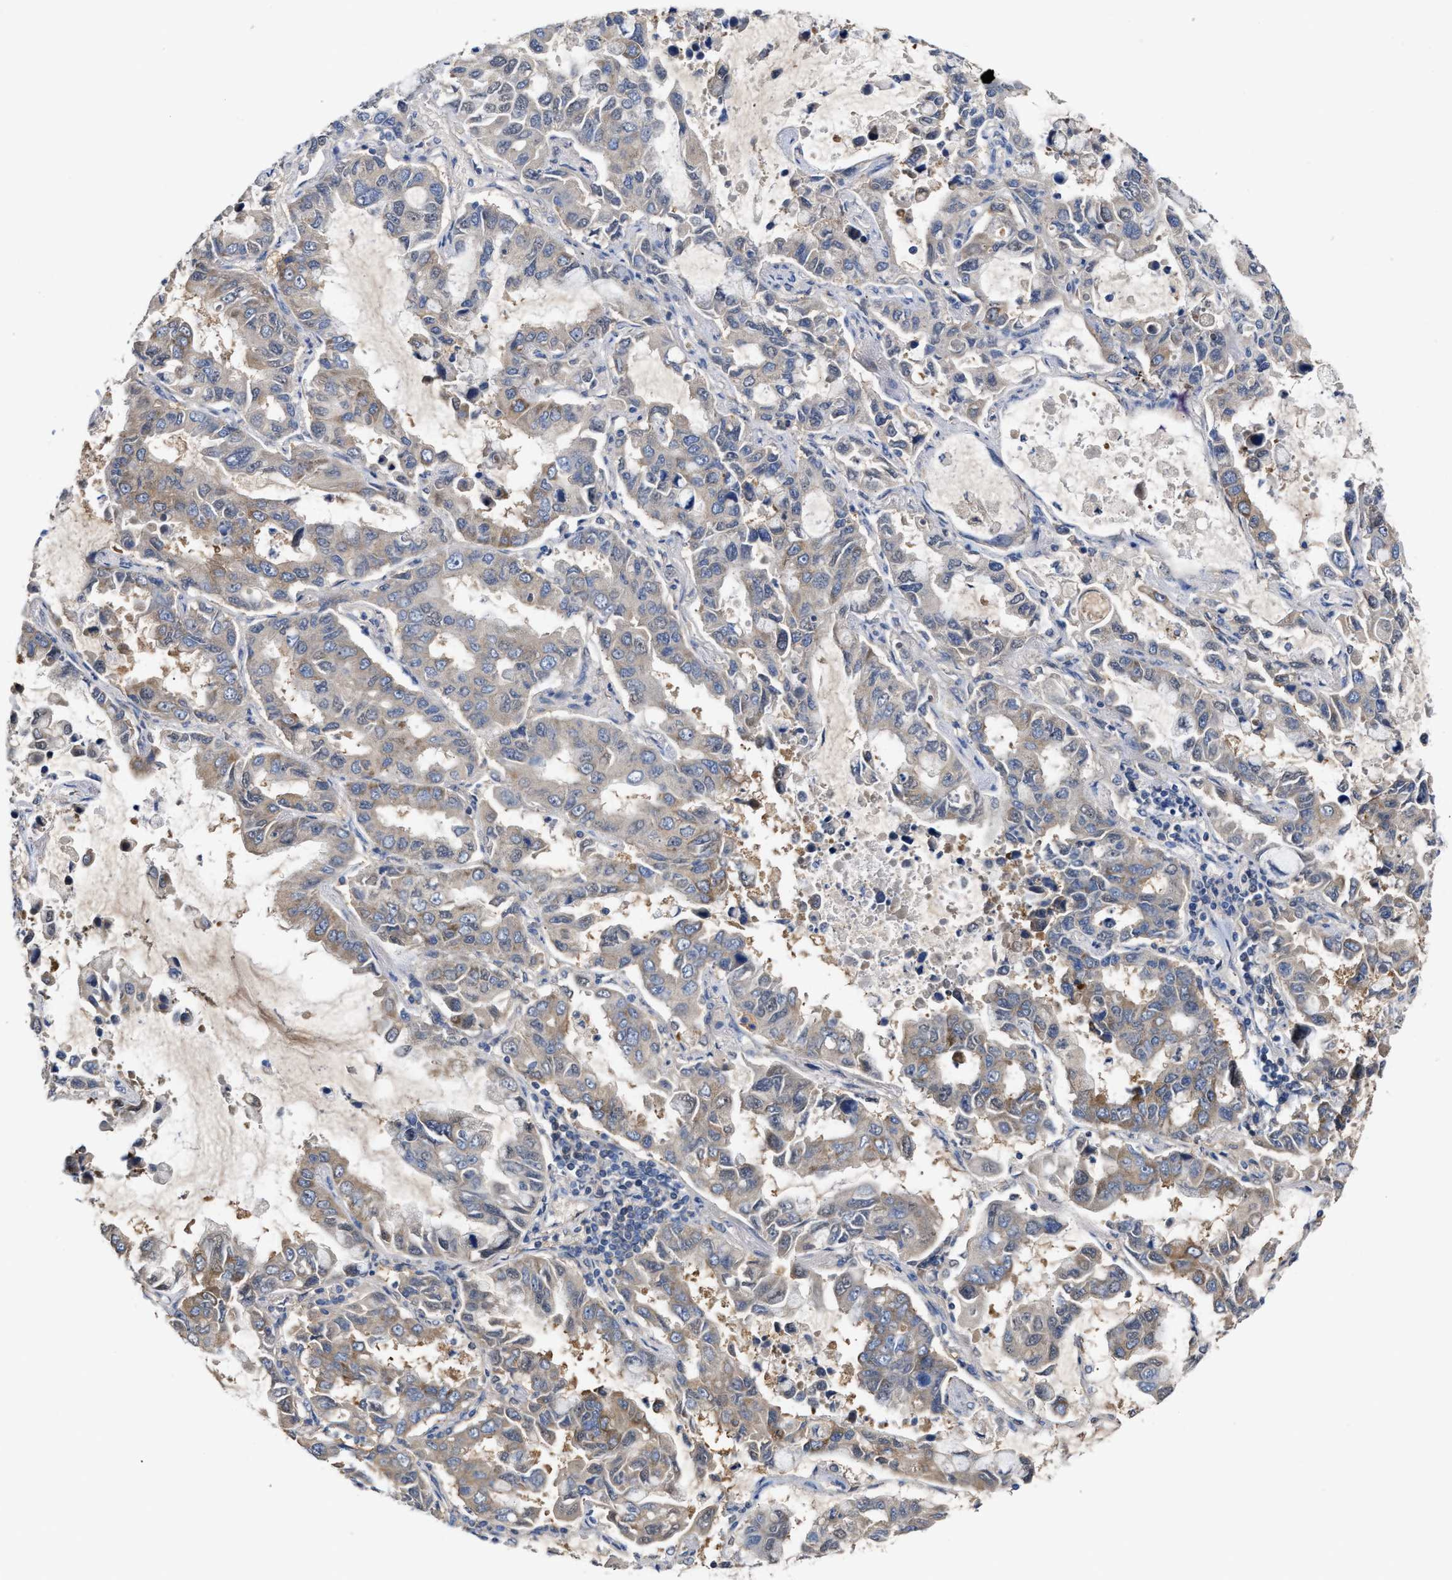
{"staining": {"intensity": "weak", "quantity": "<25%", "location": "cytoplasmic/membranous"}, "tissue": "lung cancer", "cell_type": "Tumor cells", "image_type": "cancer", "snomed": [{"axis": "morphology", "description": "Adenocarcinoma, NOS"}, {"axis": "topography", "description": "Lung"}], "caption": "Immunohistochemistry (IHC) of human lung cancer reveals no staining in tumor cells.", "gene": "BBLN", "patient": {"sex": "male", "age": 64}}